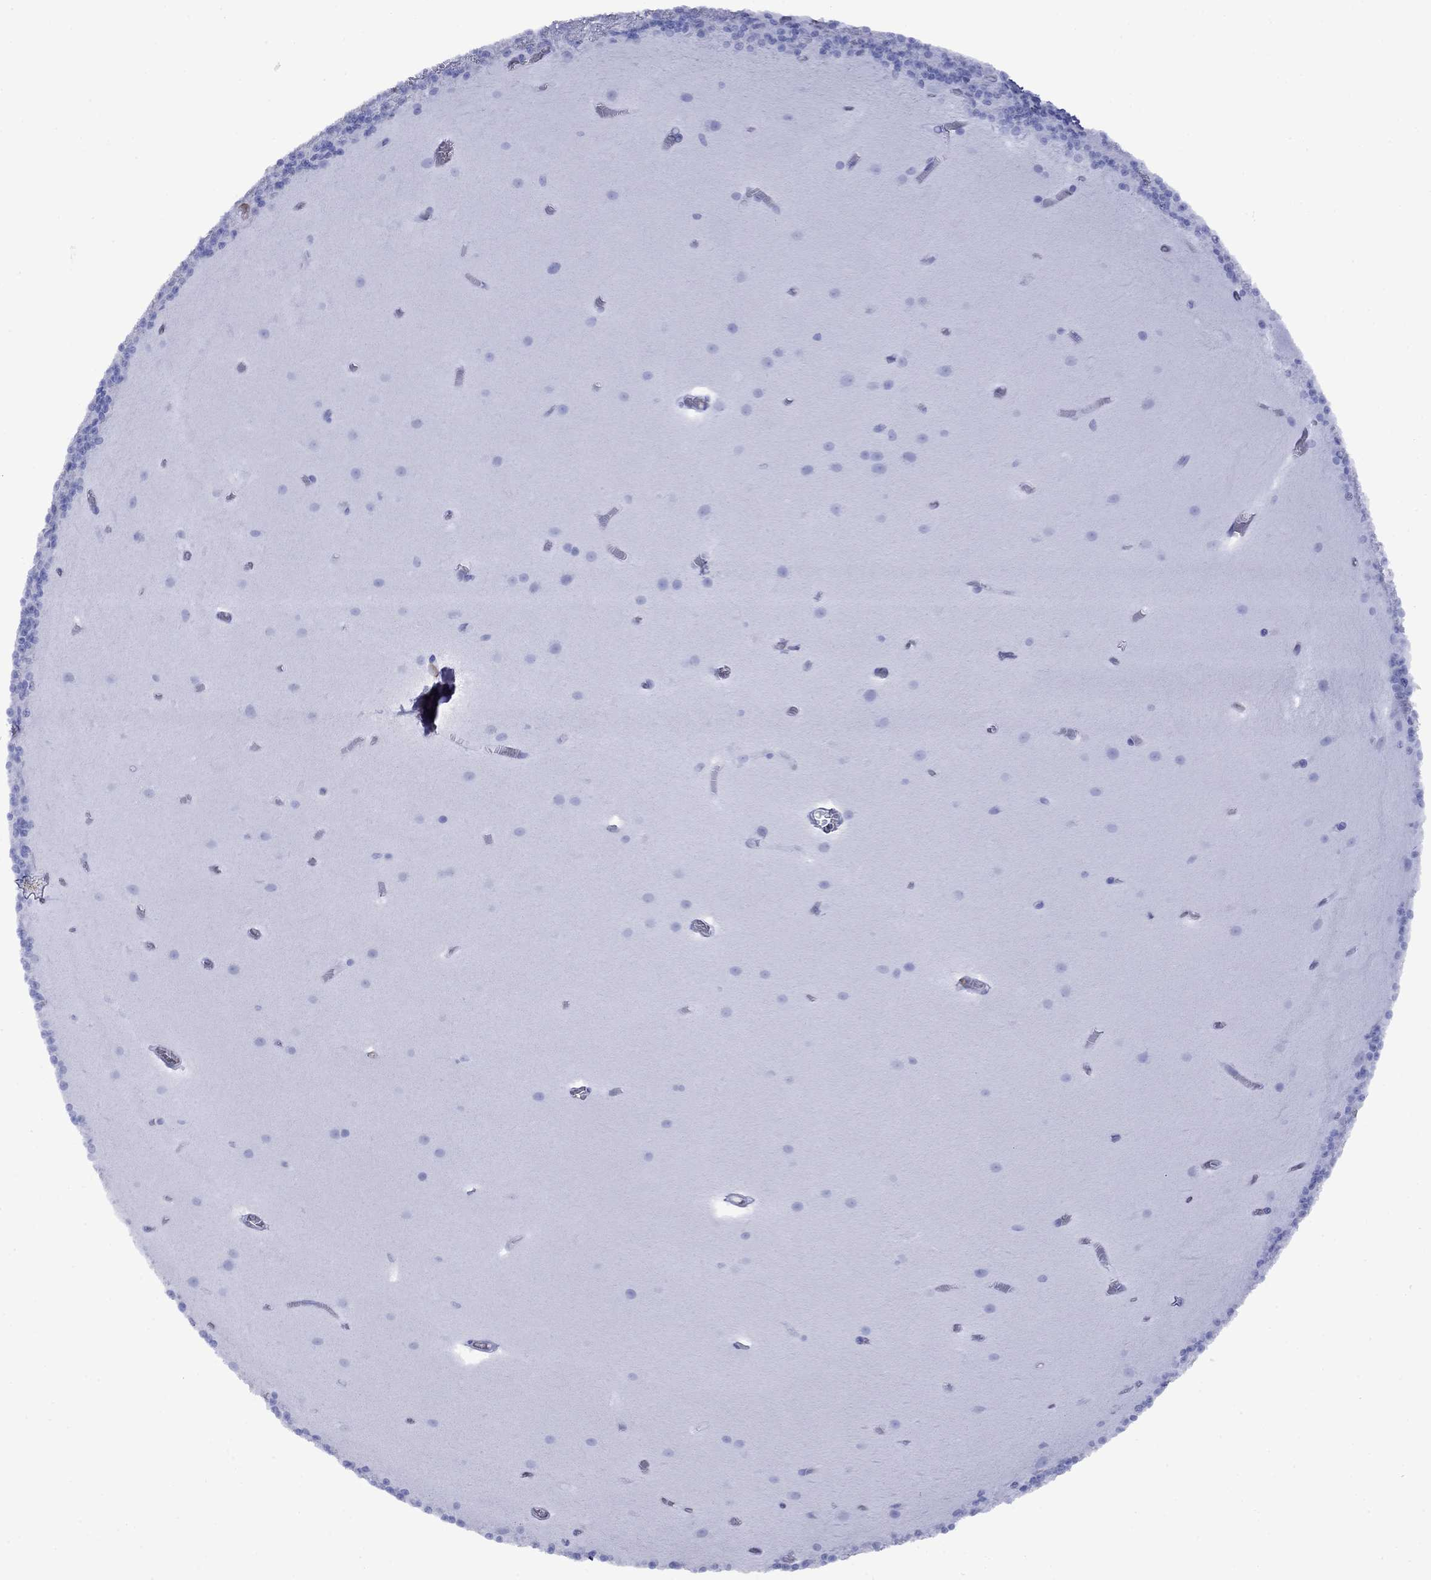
{"staining": {"intensity": "negative", "quantity": "none", "location": "none"}, "tissue": "cerebellum", "cell_type": "Cells in granular layer", "image_type": "normal", "snomed": [{"axis": "morphology", "description": "Normal tissue, NOS"}, {"axis": "topography", "description": "Cerebellum"}], "caption": "A photomicrograph of human cerebellum is negative for staining in cells in granular layer. Nuclei are stained in blue.", "gene": "APOA2", "patient": {"sex": "male", "age": 70}}